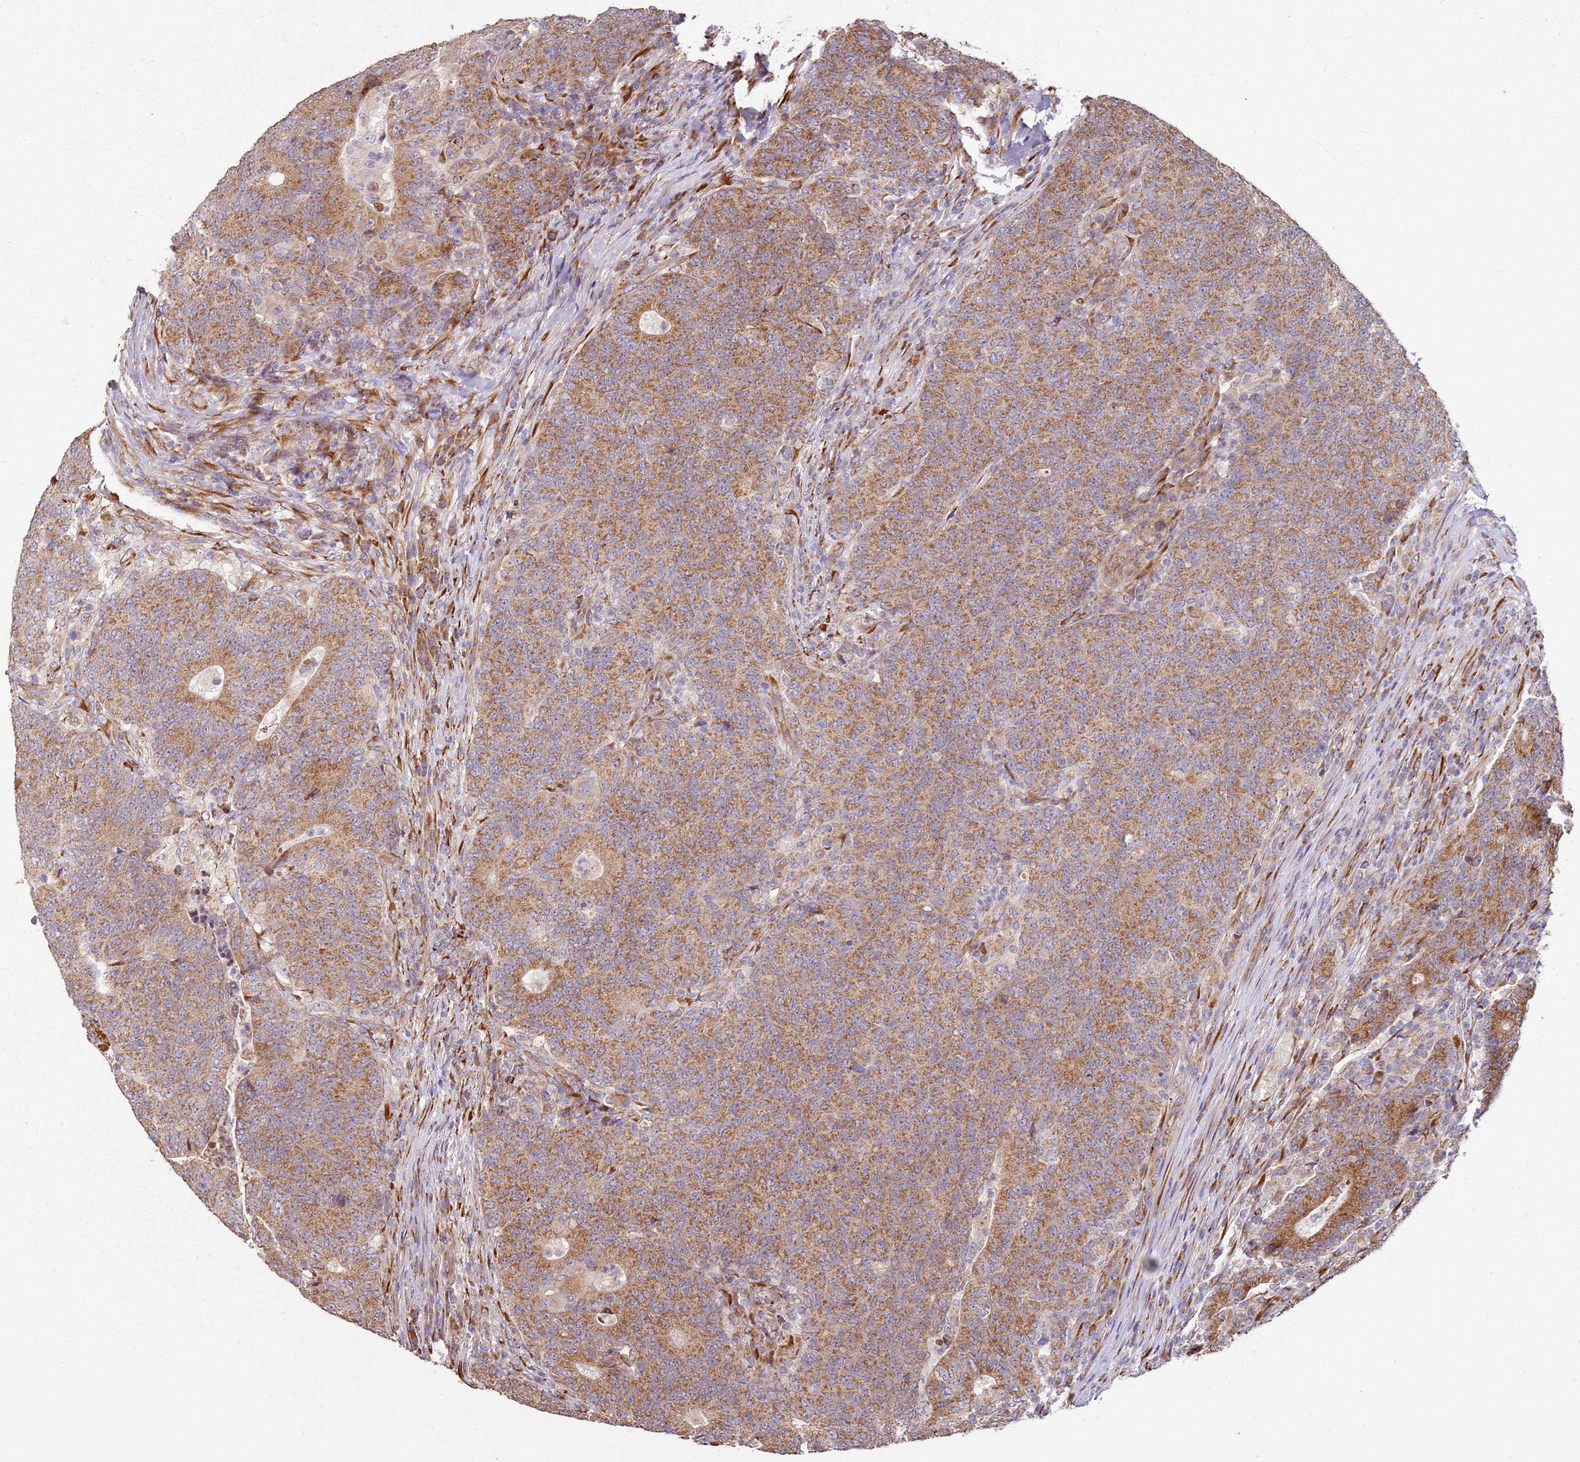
{"staining": {"intensity": "moderate", "quantity": ">75%", "location": "cytoplasmic/membranous"}, "tissue": "colorectal cancer", "cell_type": "Tumor cells", "image_type": "cancer", "snomed": [{"axis": "morphology", "description": "Adenocarcinoma, NOS"}, {"axis": "topography", "description": "Colon"}], "caption": "The image displays staining of colorectal adenocarcinoma, revealing moderate cytoplasmic/membranous protein expression (brown color) within tumor cells.", "gene": "ARFRP1", "patient": {"sex": "female", "age": 75}}